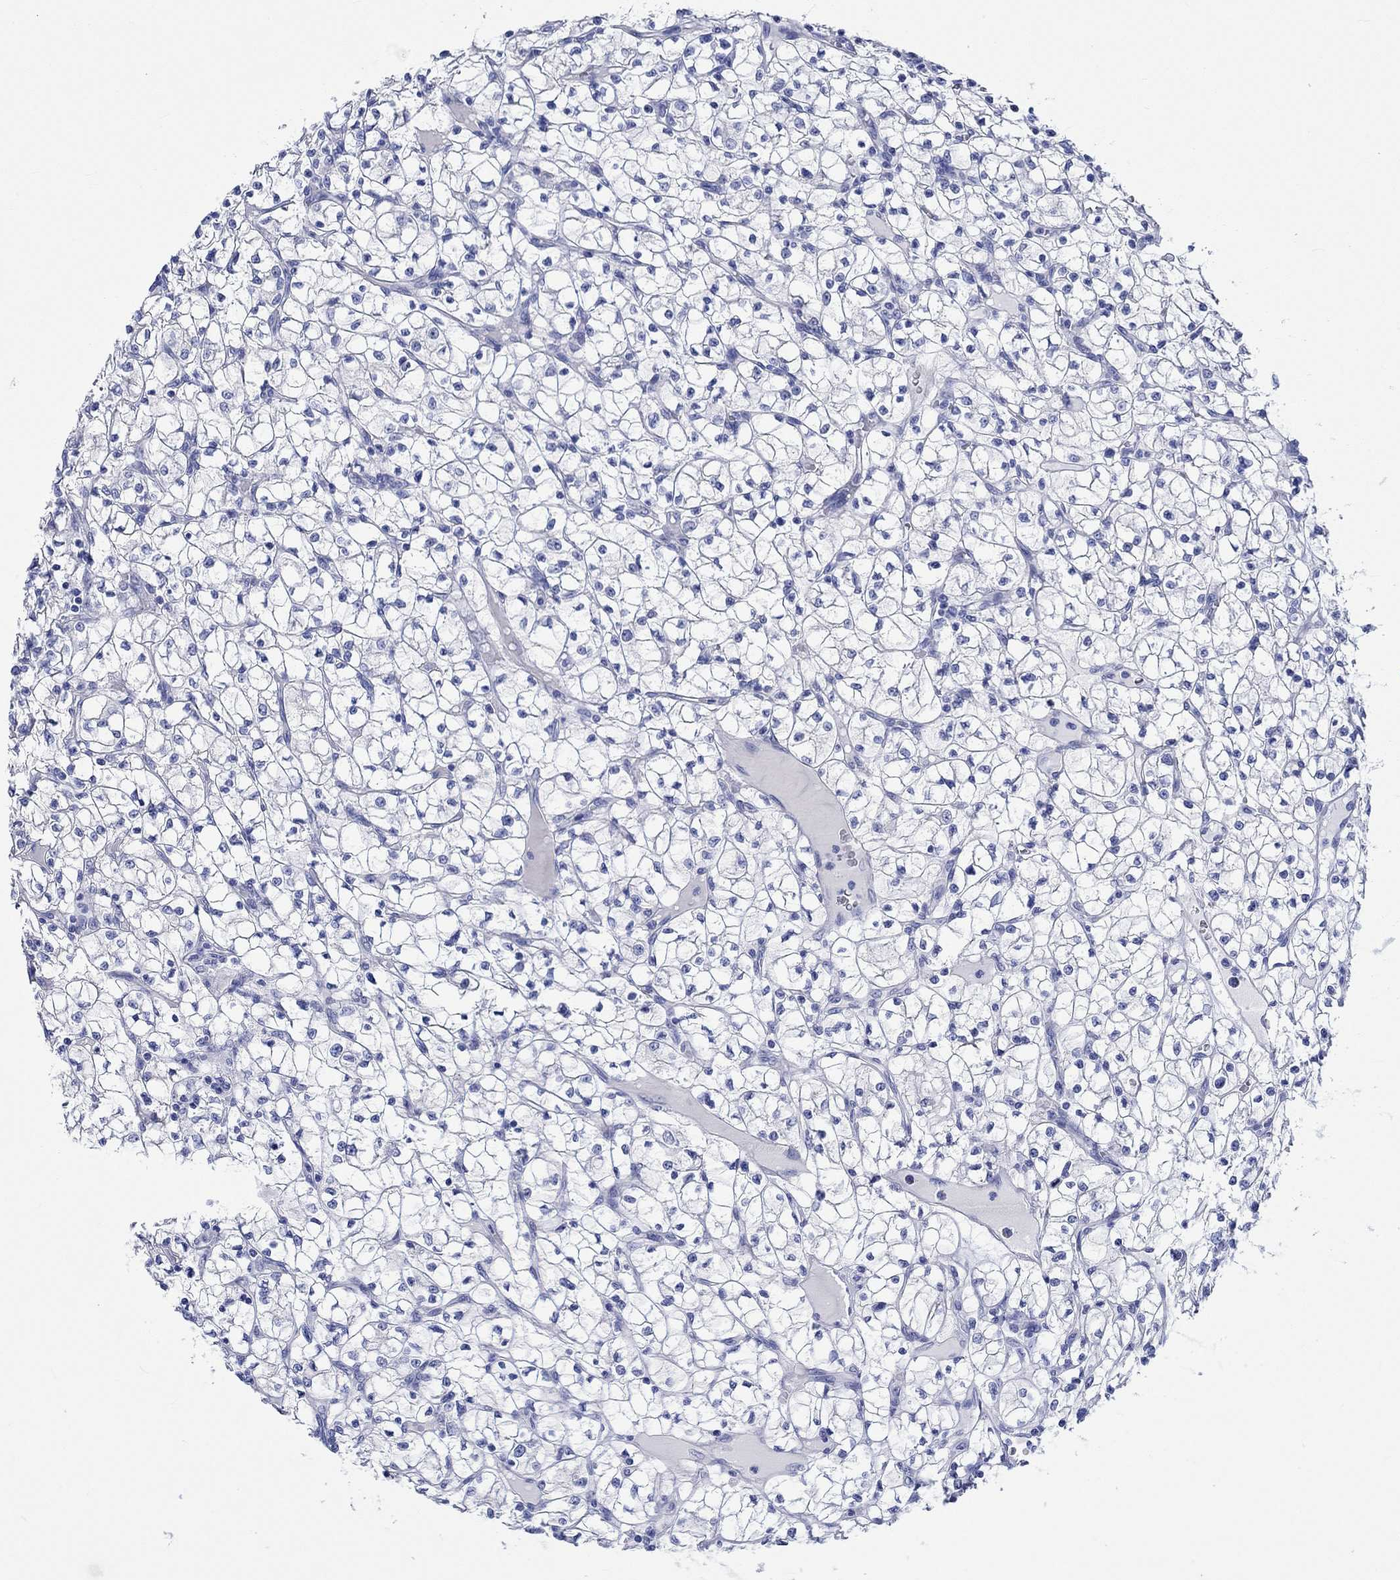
{"staining": {"intensity": "negative", "quantity": "none", "location": "none"}, "tissue": "renal cancer", "cell_type": "Tumor cells", "image_type": "cancer", "snomed": [{"axis": "morphology", "description": "Adenocarcinoma, NOS"}, {"axis": "topography", "description": "Kidney"}], "caption": "An immunohistochemistry (IHC) micrograph of renal adenocarcinoma is shown. There is no staining in tumor cells of renal adenocarcinoma.", "gene": "HARBI1", "patient": {"sex": "female", "age": 64}}